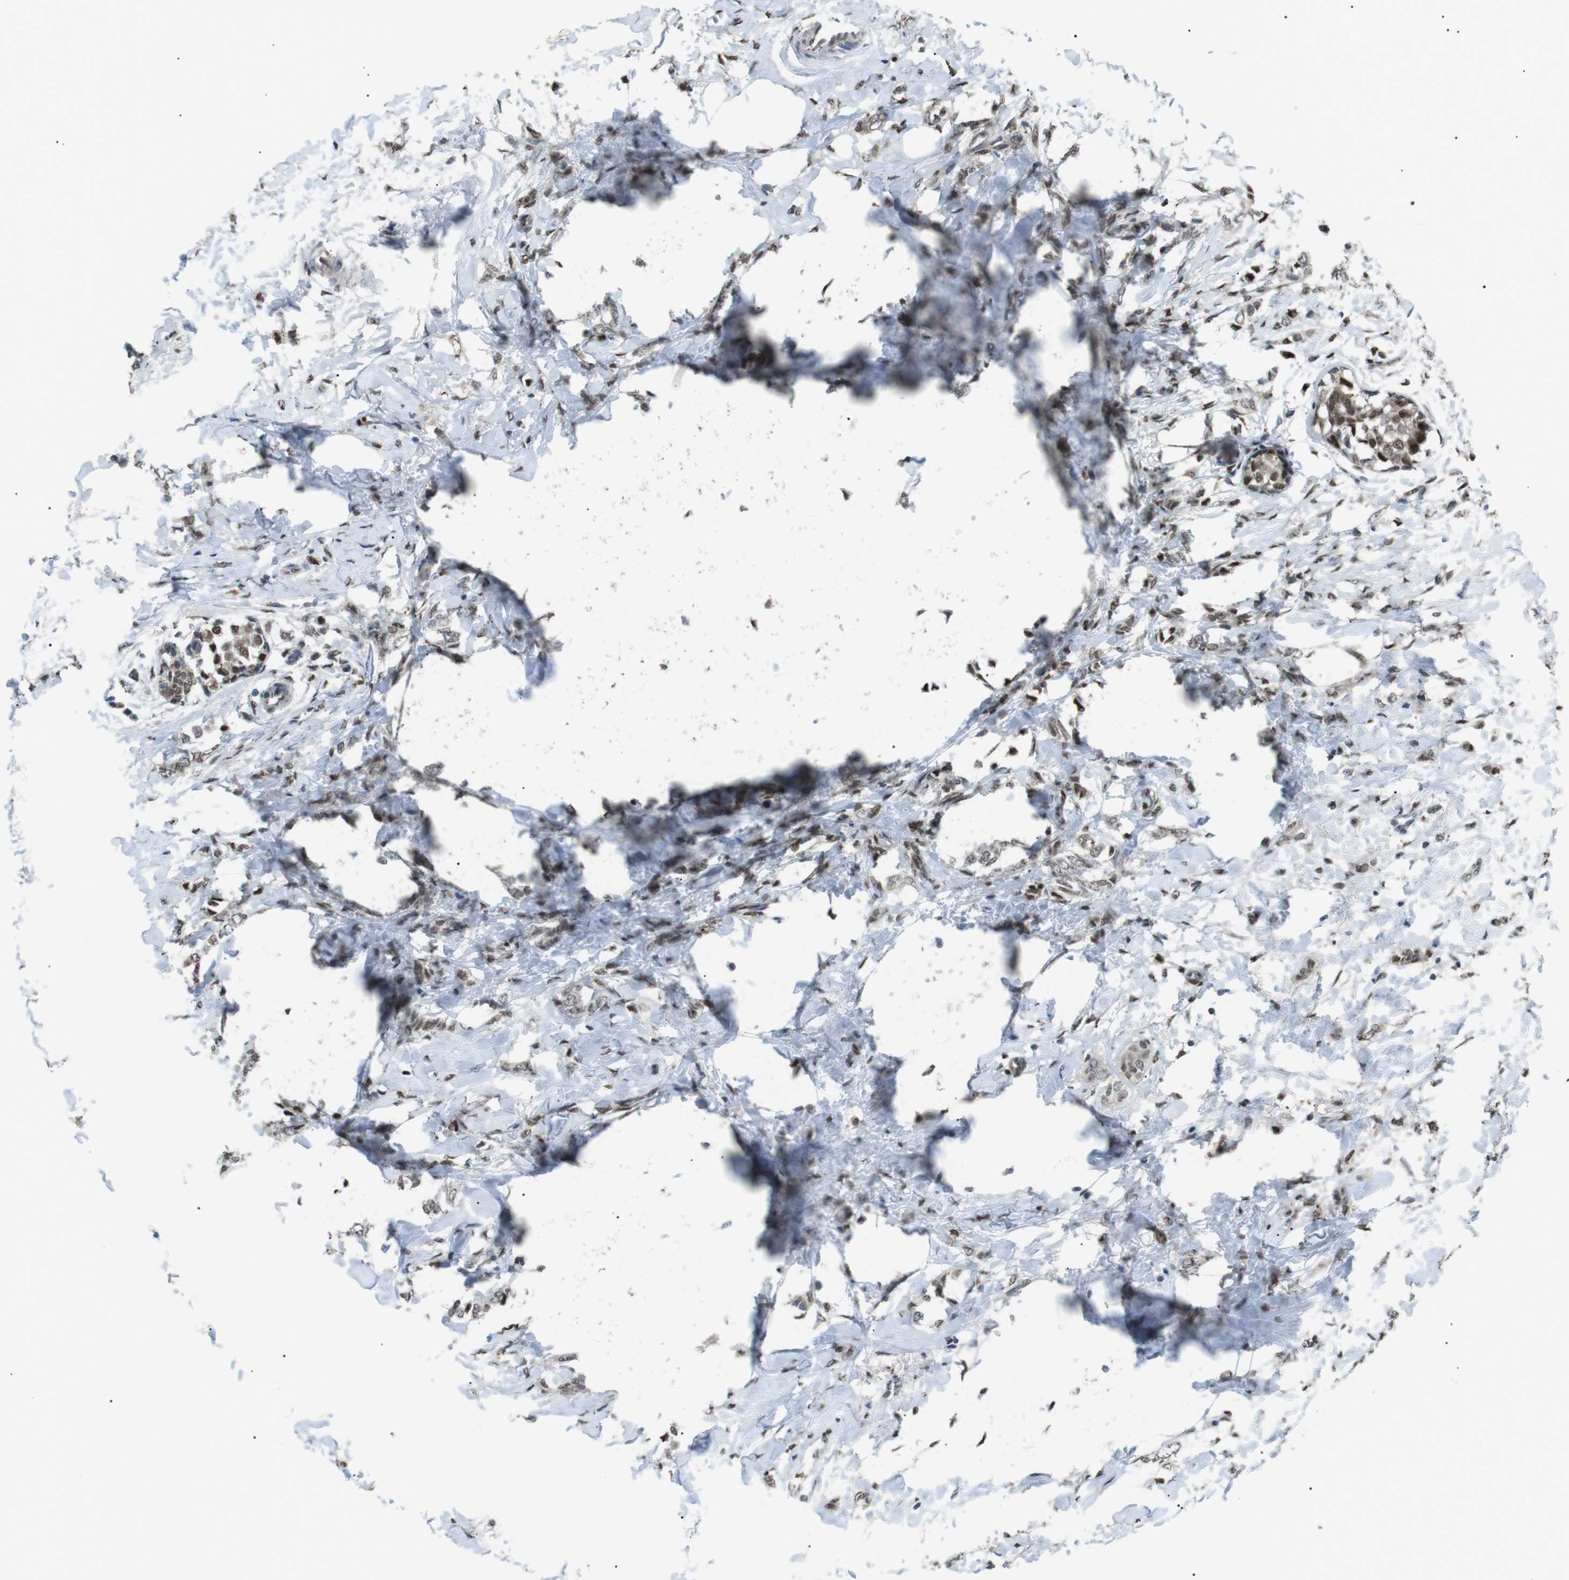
{"staining": {"intensity": "moderate", "quantity": ">75%", "location": "nuclear"}, "tissue": "breast cancer", "cell_type": "Tumor cells", "image_type": "cancer", "snomed": [{"axis": "morphology", "description": "Lobular carcinoma, in situ"}, {"axis": "morphology", "description": "Lobular carcinoma"}, {"axis": "topography", "description": "Breast"}], "caption": "This image reveals IHC staining of lobular carcinoma in situ (breast), with medium moderate nuclear expression in approximately >75% of tumor cells.", "gene": "SRPK2", "patient": {"sex": "female", "age": 41}}